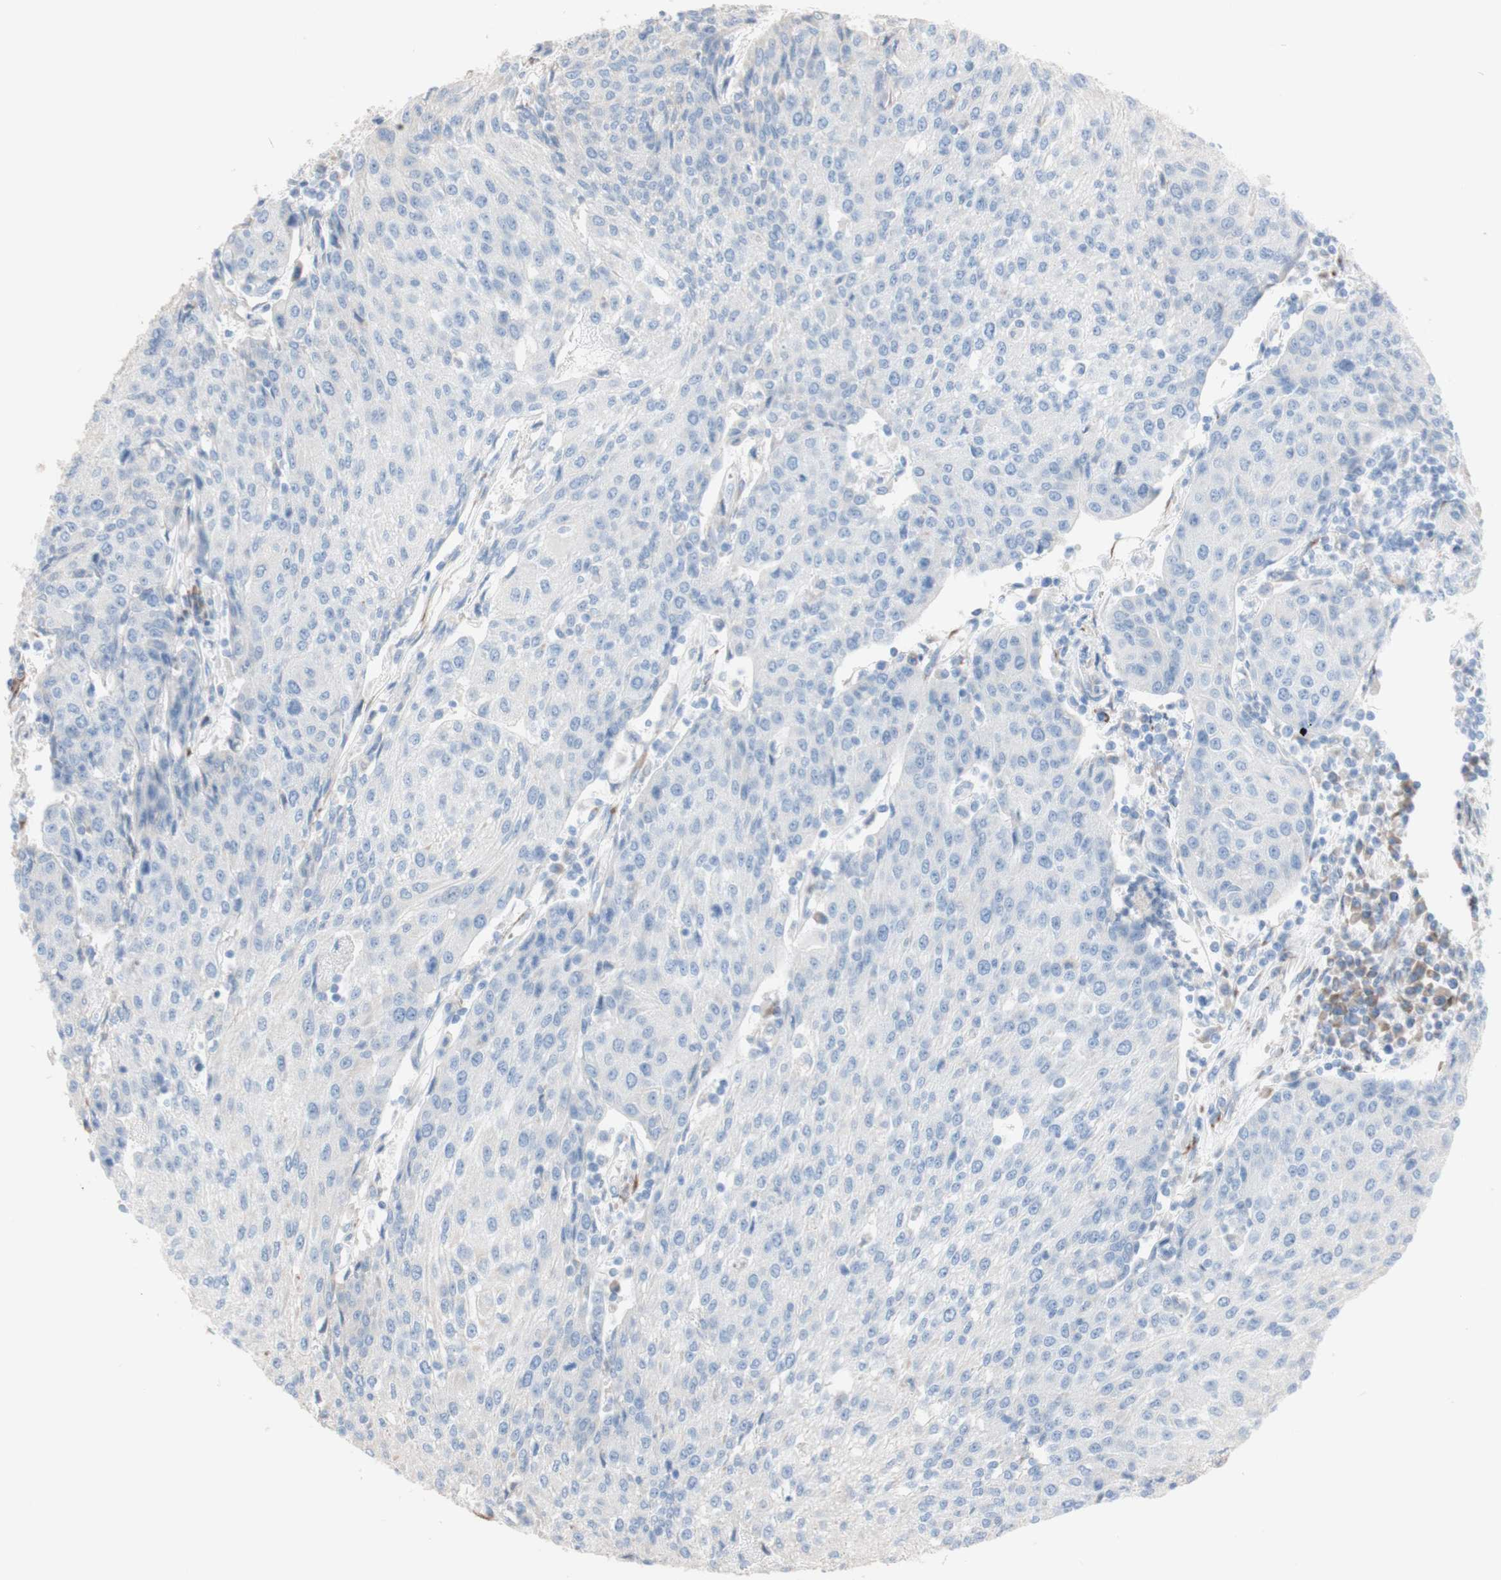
{"staining": {"intensity": "negative", "quantity": "none", "location": "none"}, "tissue": "urothelial cancer", "cell_type": "Tumor cells", "image_type": "cancer", "snomed": [{"axis": "morphology", "description": "Urothelial carcinoma, High grade"}, {"axis": "topography", "description": "Urinary bladder"}], "caption": "Micrograph shows no protein positivity in tumor cells of high-grade urothelial carcinoma tissue. (DAB immunohistochemistry (IHC) visualized using brightfield microscopy, high magnification).", "gene": "AGPAT5", "patient": {"sex": "female", "age": 85}}